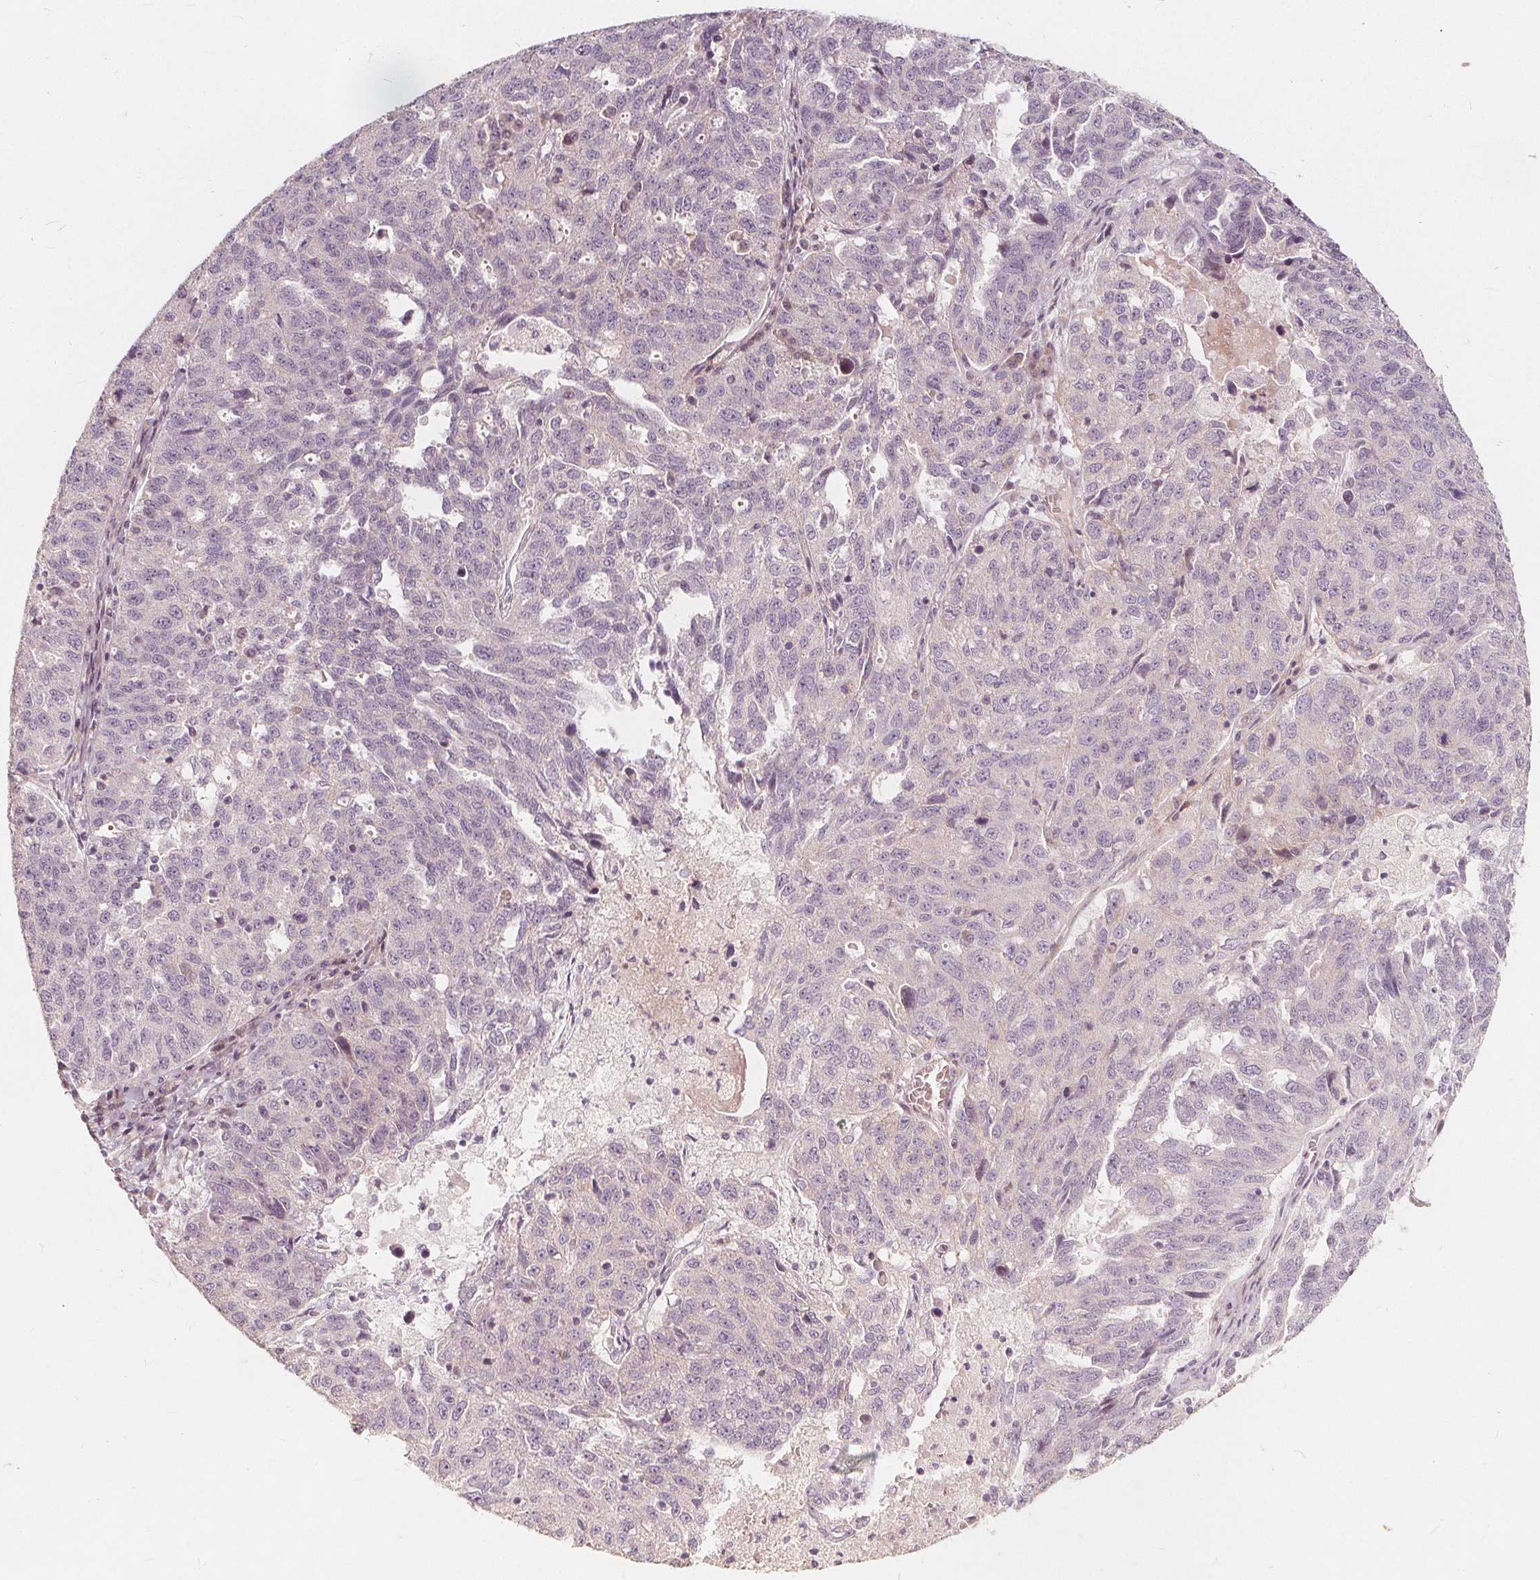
{"staining": {"intensity": "negative", "quantity": "none", "location": "none"}, "tissue": "ovarian cancer", "cell_type": "Tumor cells", "image_type": "cancer", "snomed": [{"axis": "morphology", "description": "Cystadenocarcinoma, serous, NOS"}, {"axis": "topography", "description": "Ovary"}], "caption": "This is an immunohistochemistry (IHC) micrograph of human ovarian cancer (serous cystadenocarcinoma). There is no staining in tumor cells.", "gene": "PTPRT", "patient": {"sex": "female", "age": 71}}